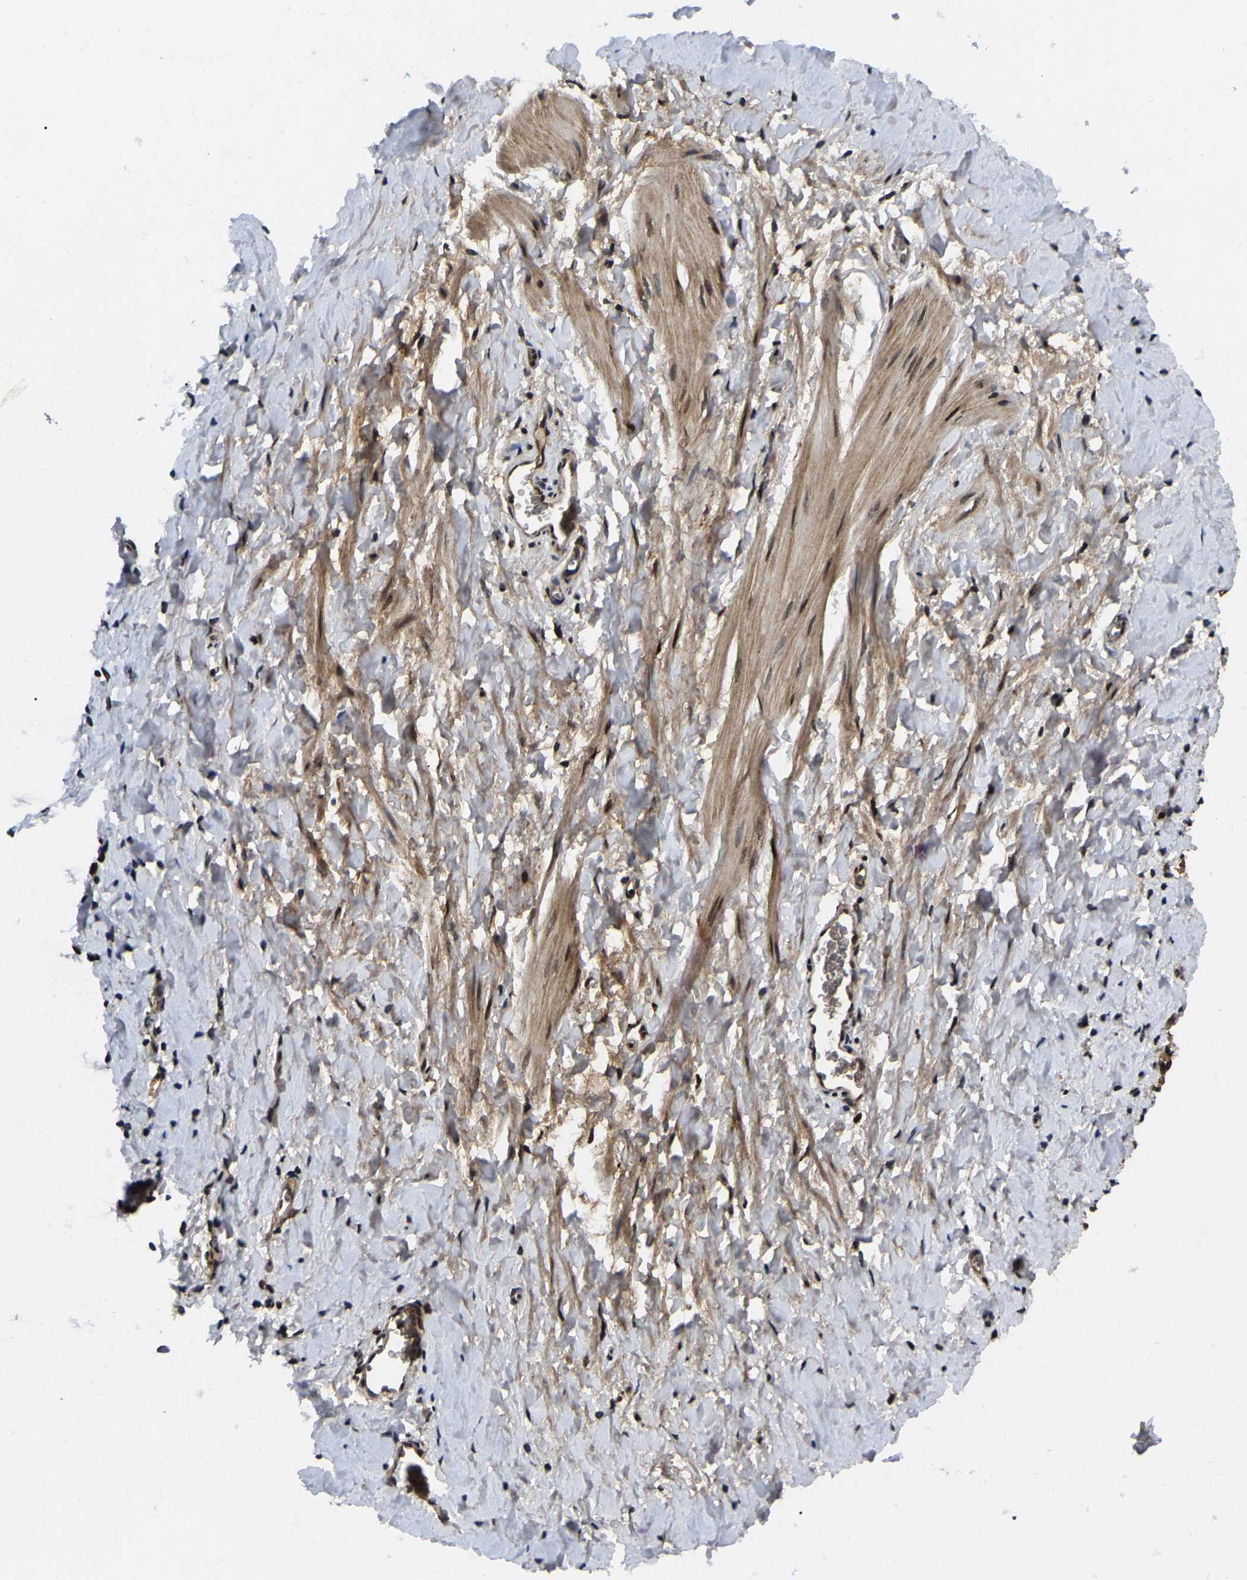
{"staining": {"intensity": "moderate", "quantity": ">75%", "location": "nuclear"}, "tissue": "smooth muscle", "cell_type": "Smooth muscle cells", "image_type": "normal", "snomed": [{"axis": "morphology", "description": "Normal tissue, NOS"}, {"axis": "topography", "description": "Smooth muscle"}], "caption": "Immunohistochemistry (IHC) micrograph of benign human smooth muscle stained for a protein (brown), which displays medium levels of moderate nuclear staining in about >75% of smooth muscle cells.", "gene": "TRIM35", "patient": {"sex": "male", "age": 16}}